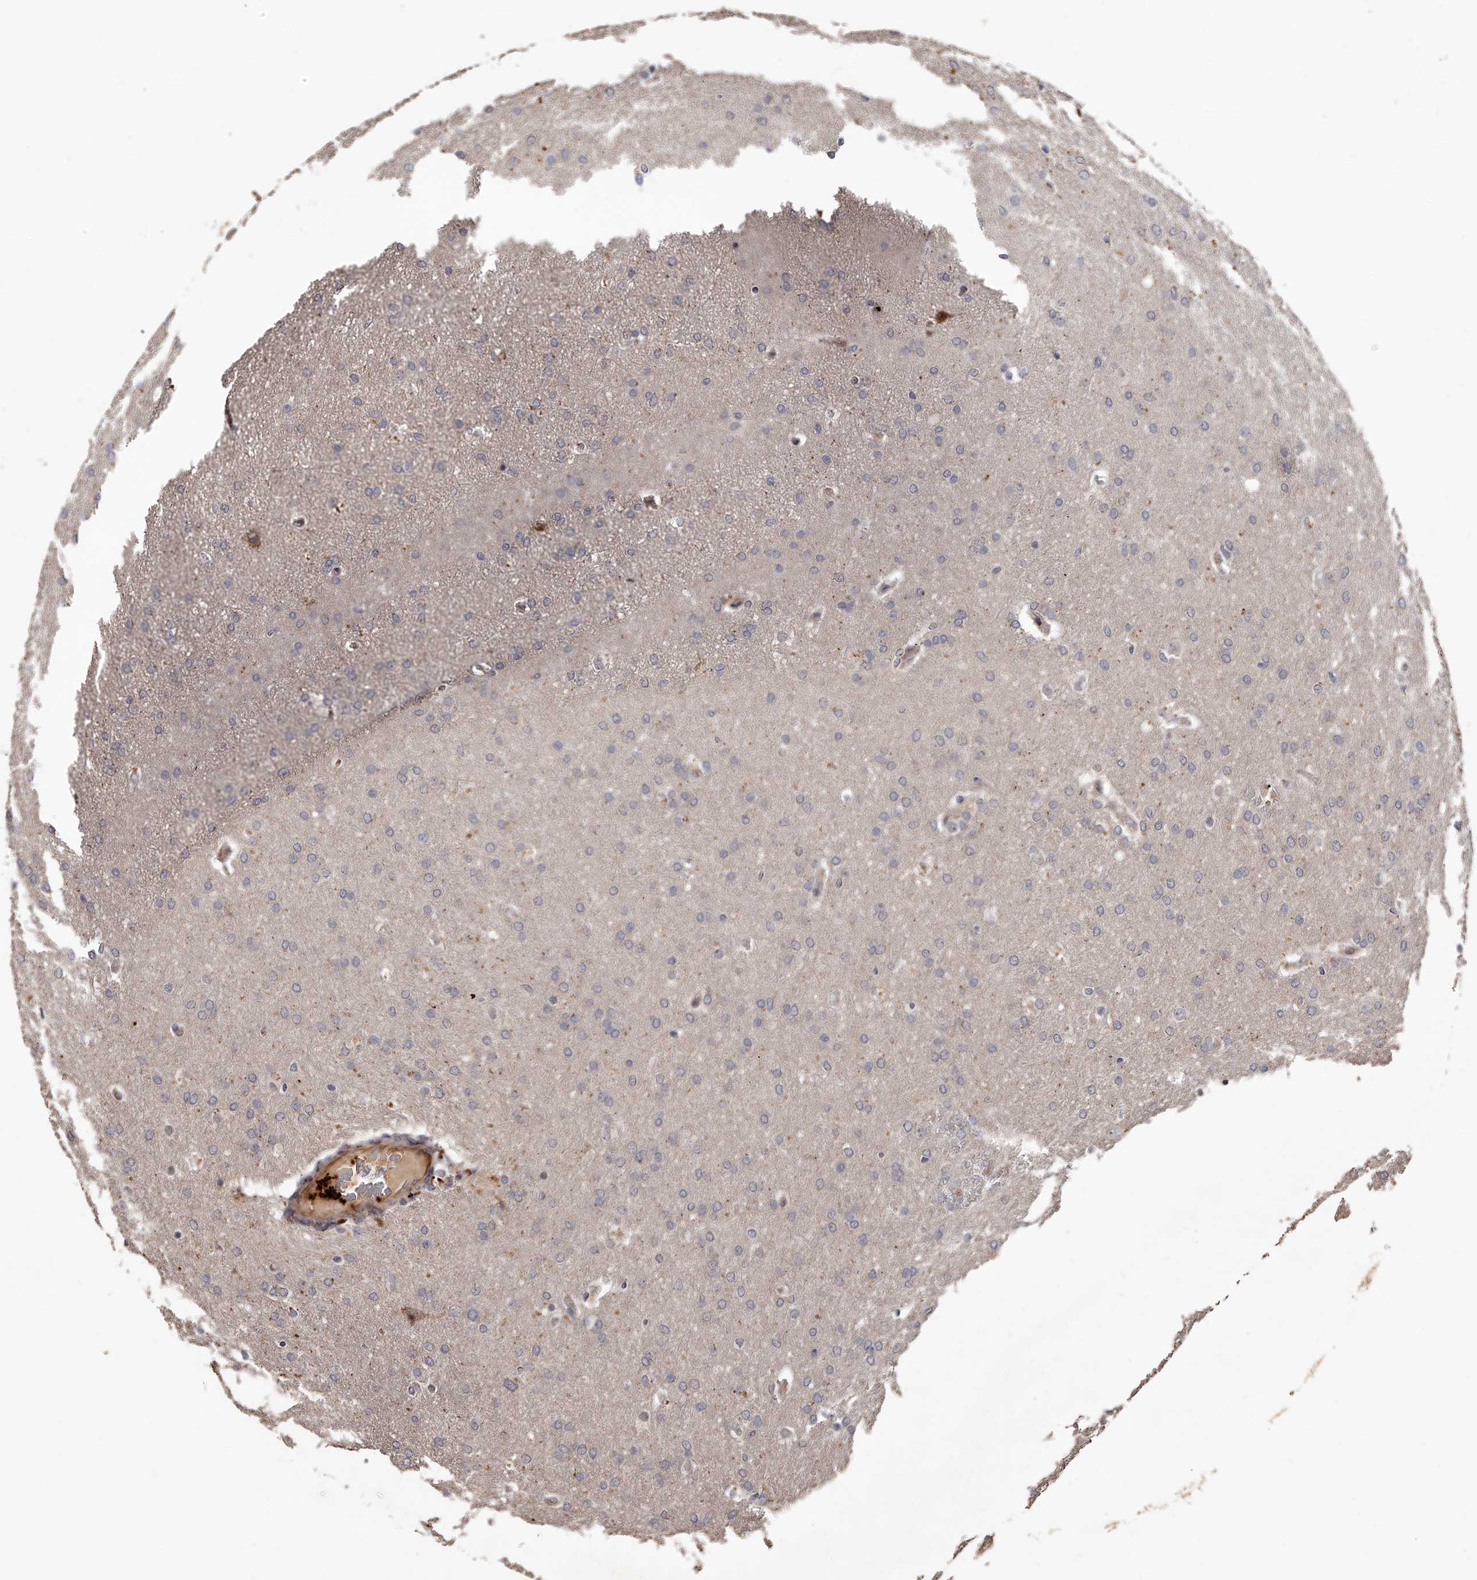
{"staining": {"intensity": "negative", "quantity": "none", "location": "none"}, "tissue": "glioma", "cell_type": "Tumor cells", "image_type": "cancer", "snomed": [{"axis": "morphology", "description": "Glioma, malignant, Low grade"}, {"axis": "topography", "description": "Brain"}], "caption": "An IHC image of malignant glioma (low-grade) is shown. There is no staining in tumor cells of malignant glioma (low-grade).", "gene": "URGCP", "patient": {"sex": "female", "age": 37}}